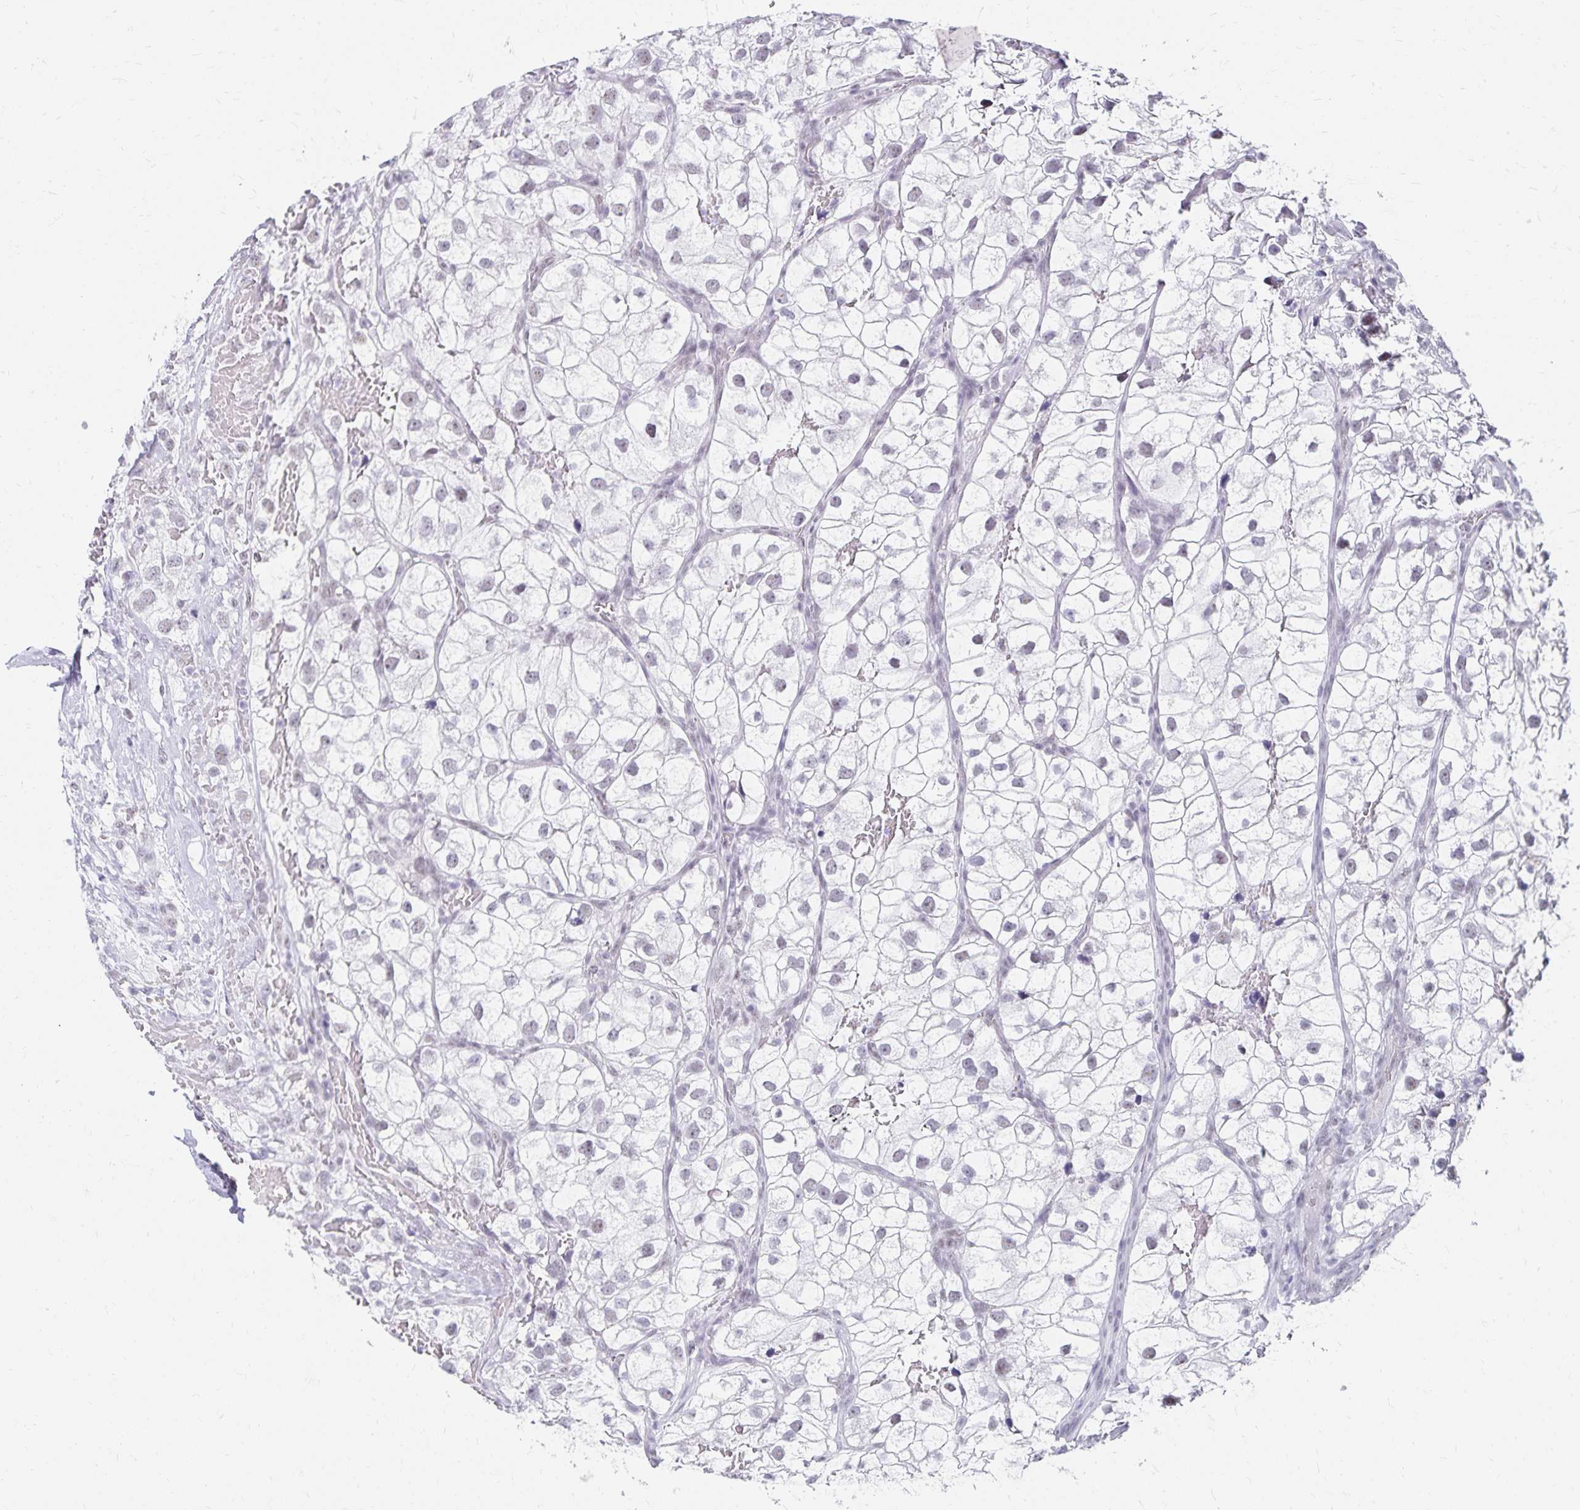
{"staining": {"intensity": "negative", "quantity": "none", "location": "none"}, "tissue": "renal cancer", "cell_type": "Tumor cells", "image_type": "cancer", "snomed": [{"axis": "morphology", "description": "Adenocarcinoma, NOS"}, {"axis": "topography", "description": "Kidney"}], "caption": "Immunohistochemistry (IHC) photomicrograph of neoplastic tissue: renal cancer stained with DAB (3,3'-diaminobenzidine) reveals no significant protein staining in tumor cells.", "gene": "C20orf85", "patient": {"sex": "male", "age": 59}}